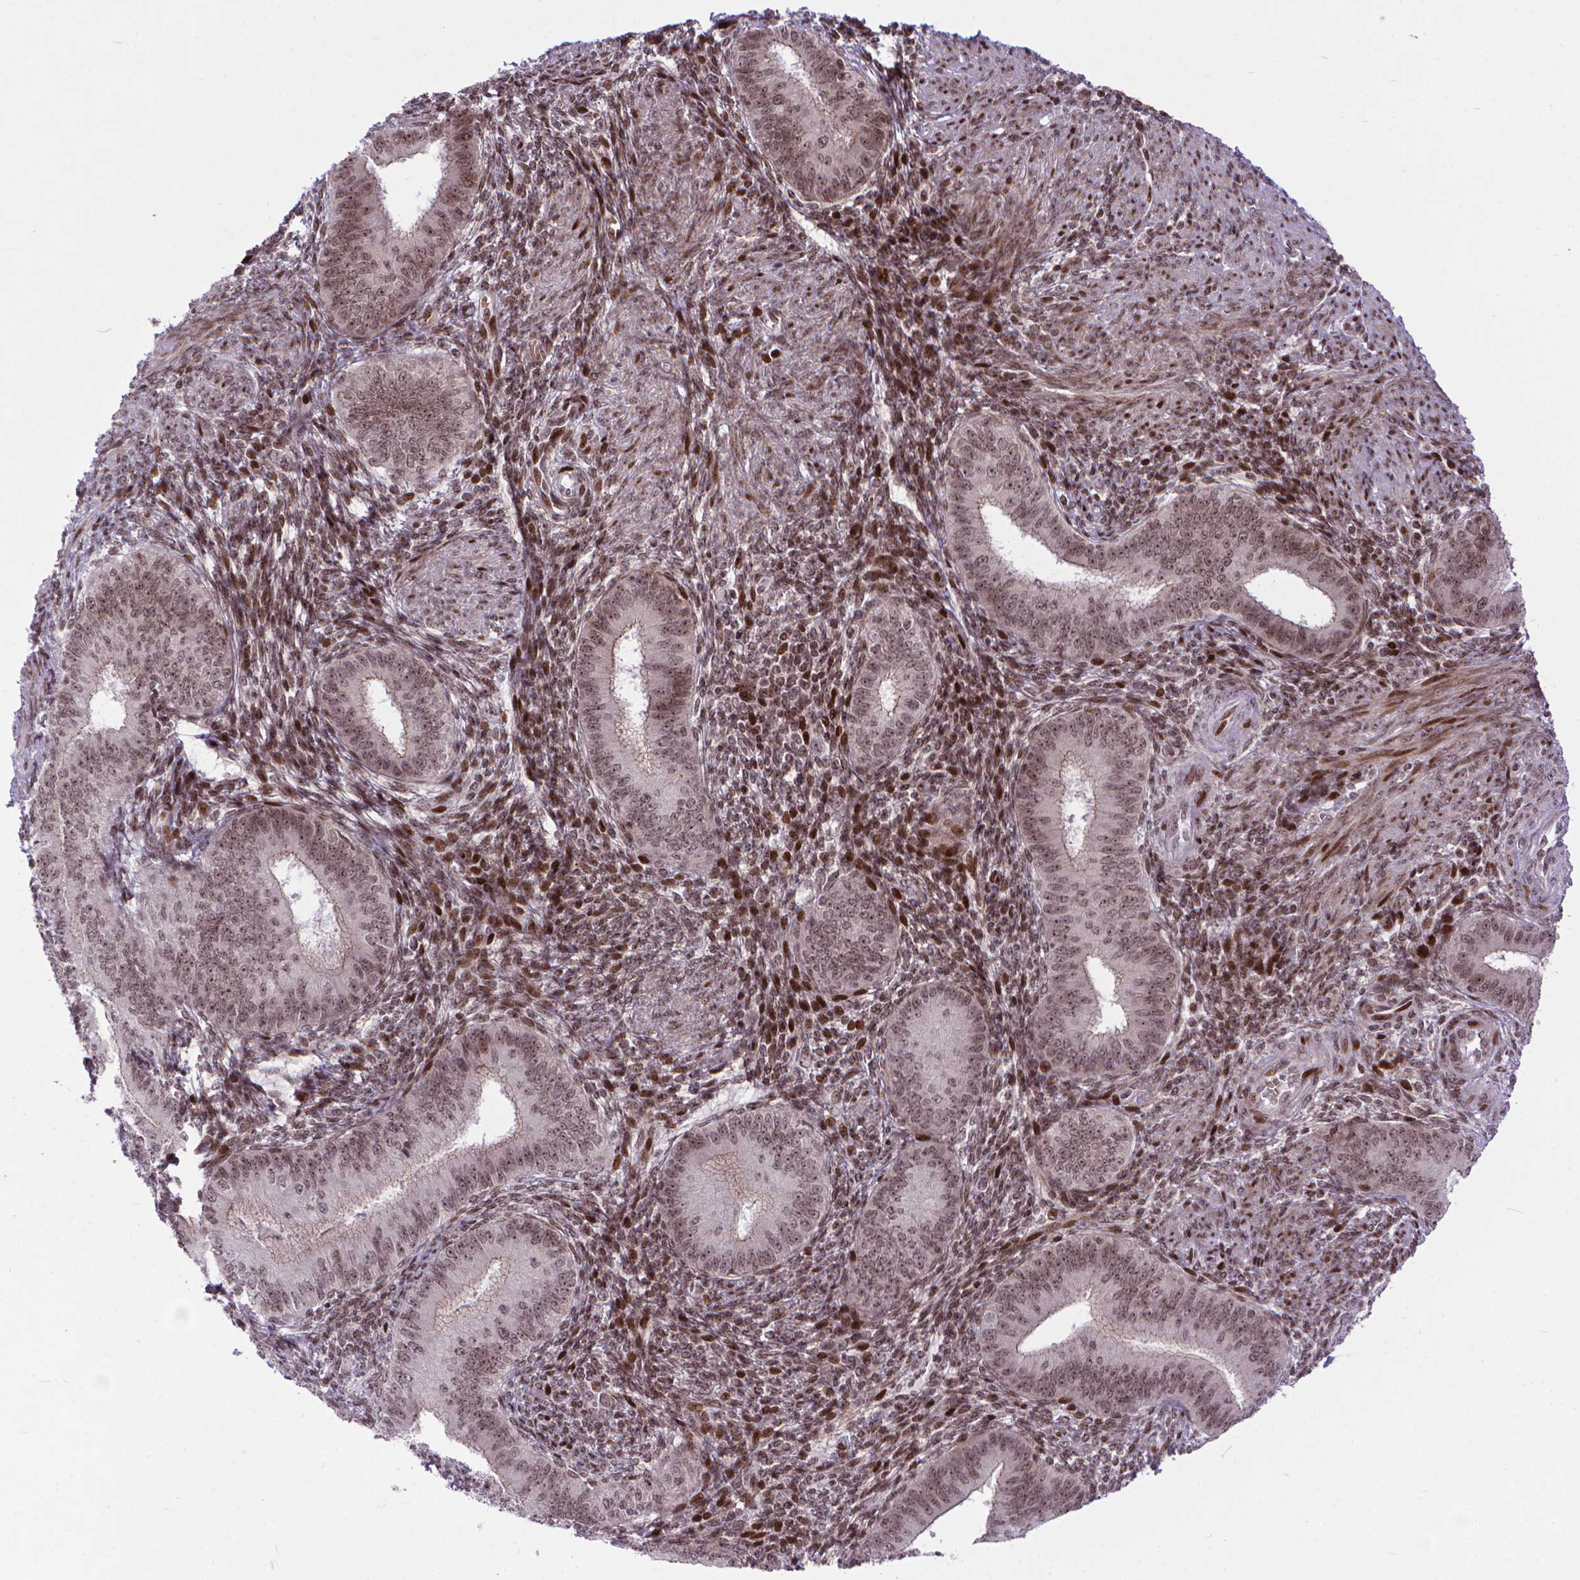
{"staining": {"intensity": "moderate", "quantity": ">75%", "location": "nuclear"}, "tissue": "endometrium", "cell_type": "Cells in endometrial stroma", "image_type": "normal", "snomed": [{"axis": "morphology", "description": "Normal tissue, NOS"}, {"axis": "topography", "description": "Endometrium"}], "caption": "IHC (DAB (3,3'-diaminobenzidine)) staining of unremarkable human endometrium shows moderate nuclear protein positivity in approximately >75% of cells in endometrial stroma.", "gene": "AMER1", "patient": {"sex": "female", "age": 39}}